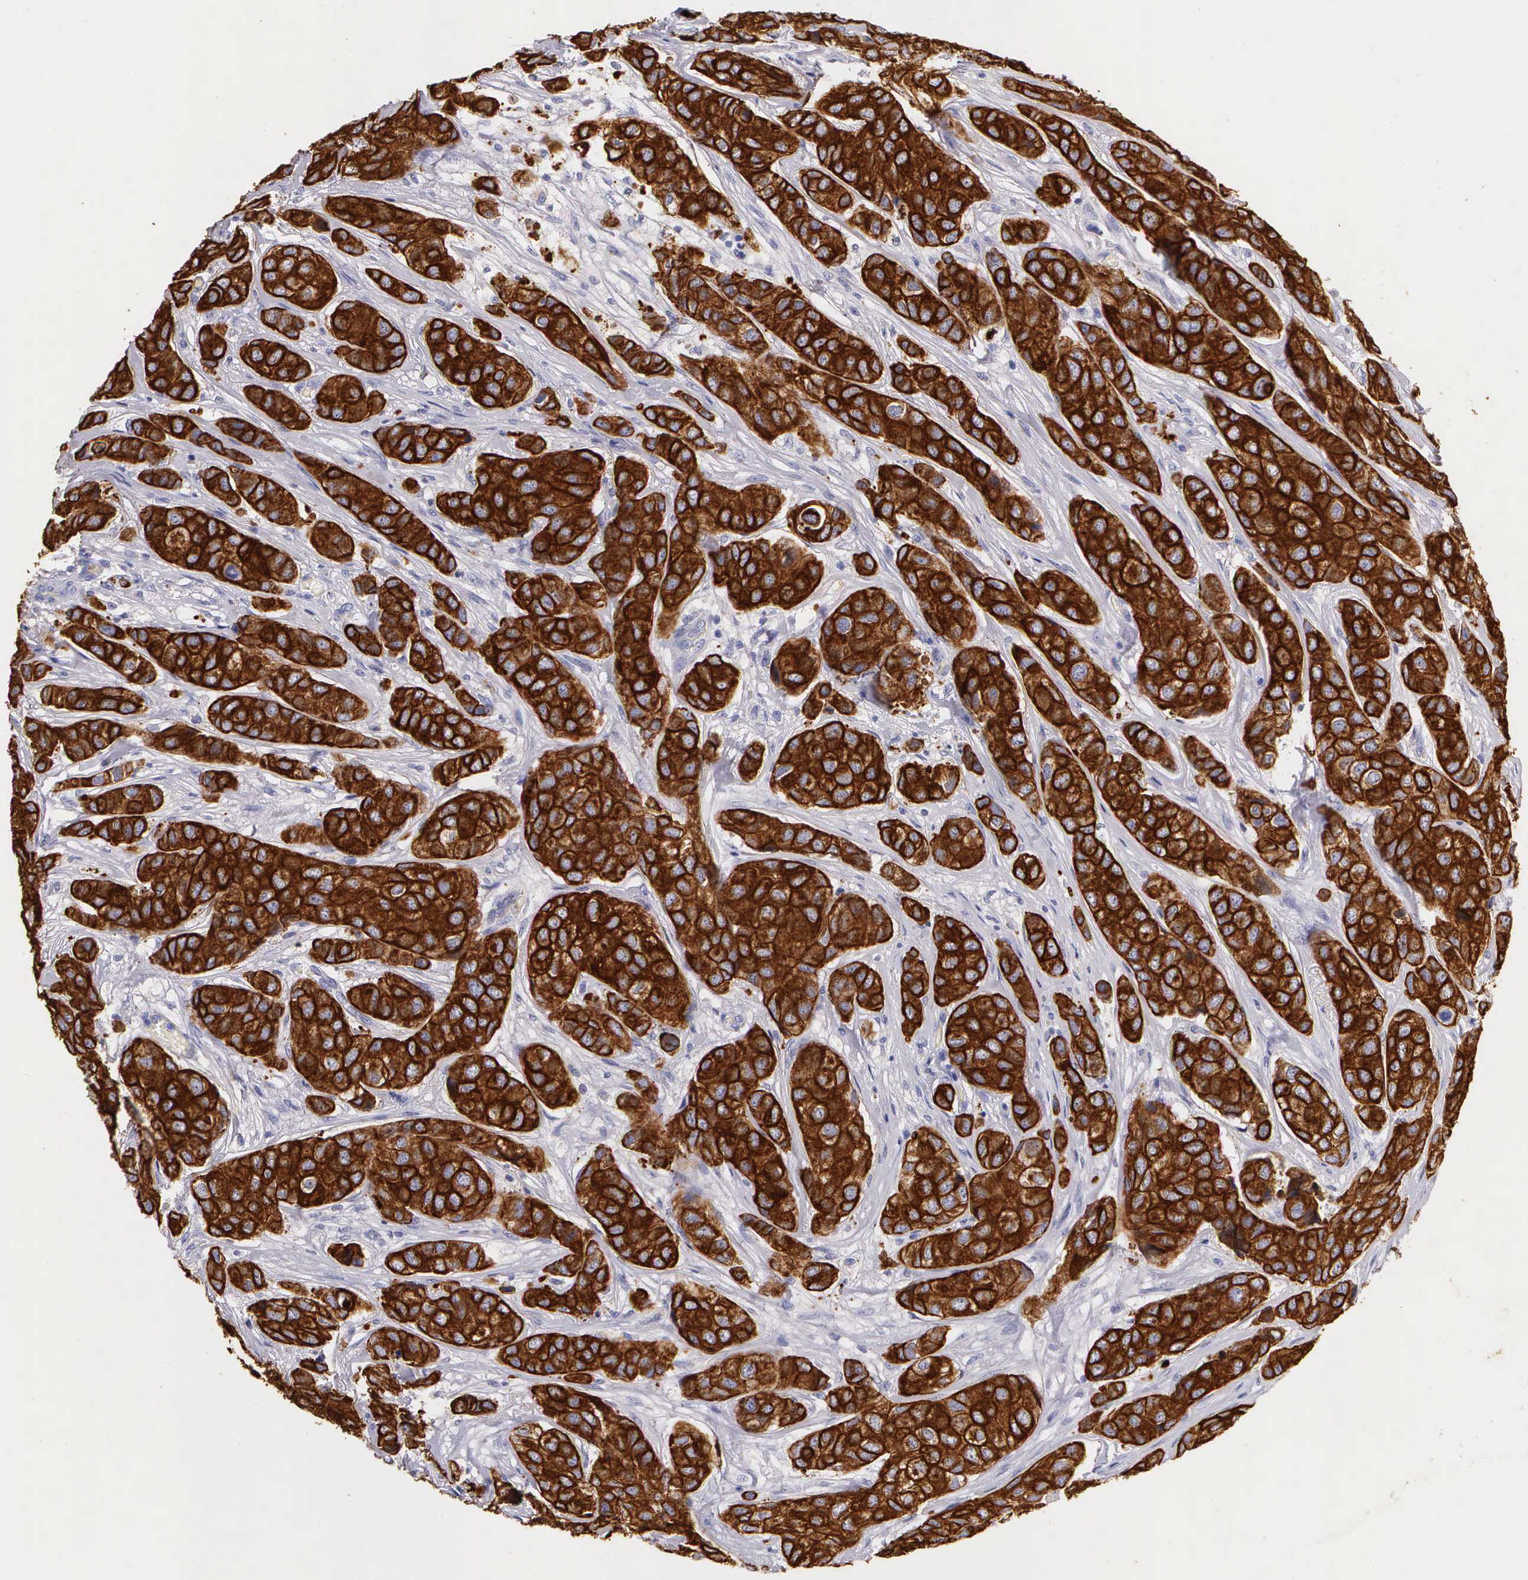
{"staining": {"intensity": "strong", "quantity": ">75%", "location": "cytoplasmic/membranous"}, "tissue": "breast cancer", "cell_type": "Tumor cells", "image_type": "cancer", "snomed": [{"axis": "morphology", "description": "Duct carcinoma"}, {"axis": "topography", "description": "Breast"}], "caption": "Immunohistochemical staining of human invasive ductal carcinoma (breast) exhibits high levels of strong cytoplasmic/membranous protein expression in approximately >75% of tumor cells.", "gene": "KRT17", "patient": {"sex": "female", "age": 68}}